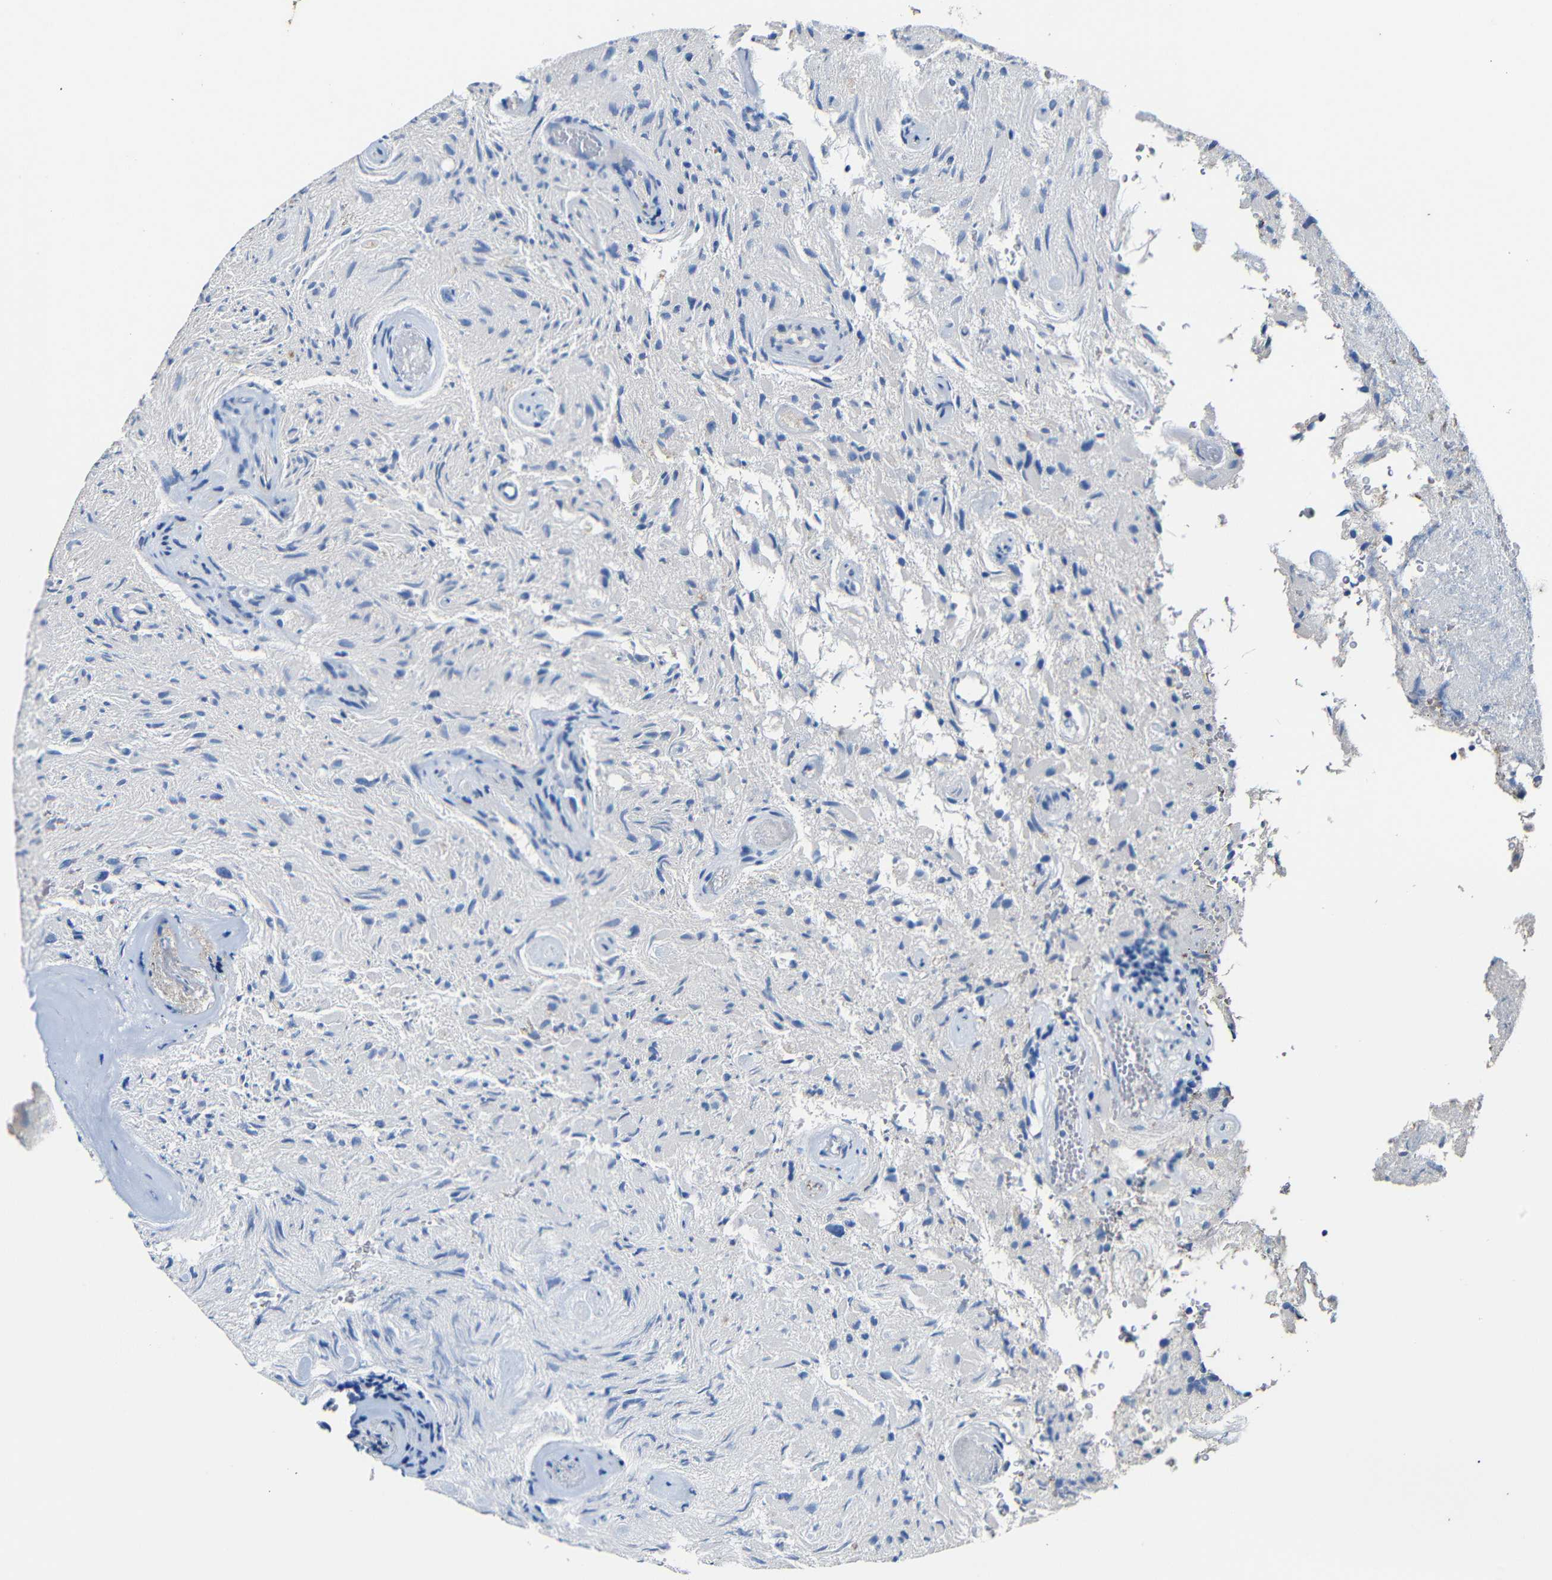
{"staining": {"intensity": "negative", "quantity": "none", "location": "none"}, "tissue": "glioma", "cell_type": "Tumor cells", "image_type": "cancer", "snomed": [{"axis": "morphology", "description": "Glioma, malignant, High grade"}, {"axis": "topography", "description": "Brain"}], "caption": "High magnification brightfield microscopy of malignant glioma (high-grade) stained with DAB (3,3'-diaminobenzidine) (brown) and counterstained with hematoxylin (blue): tumor cells show no significant expression. Nuclei are stained in blue.", "gene": "ACKR2", "patient": {"sex": "male", "age": 71}}